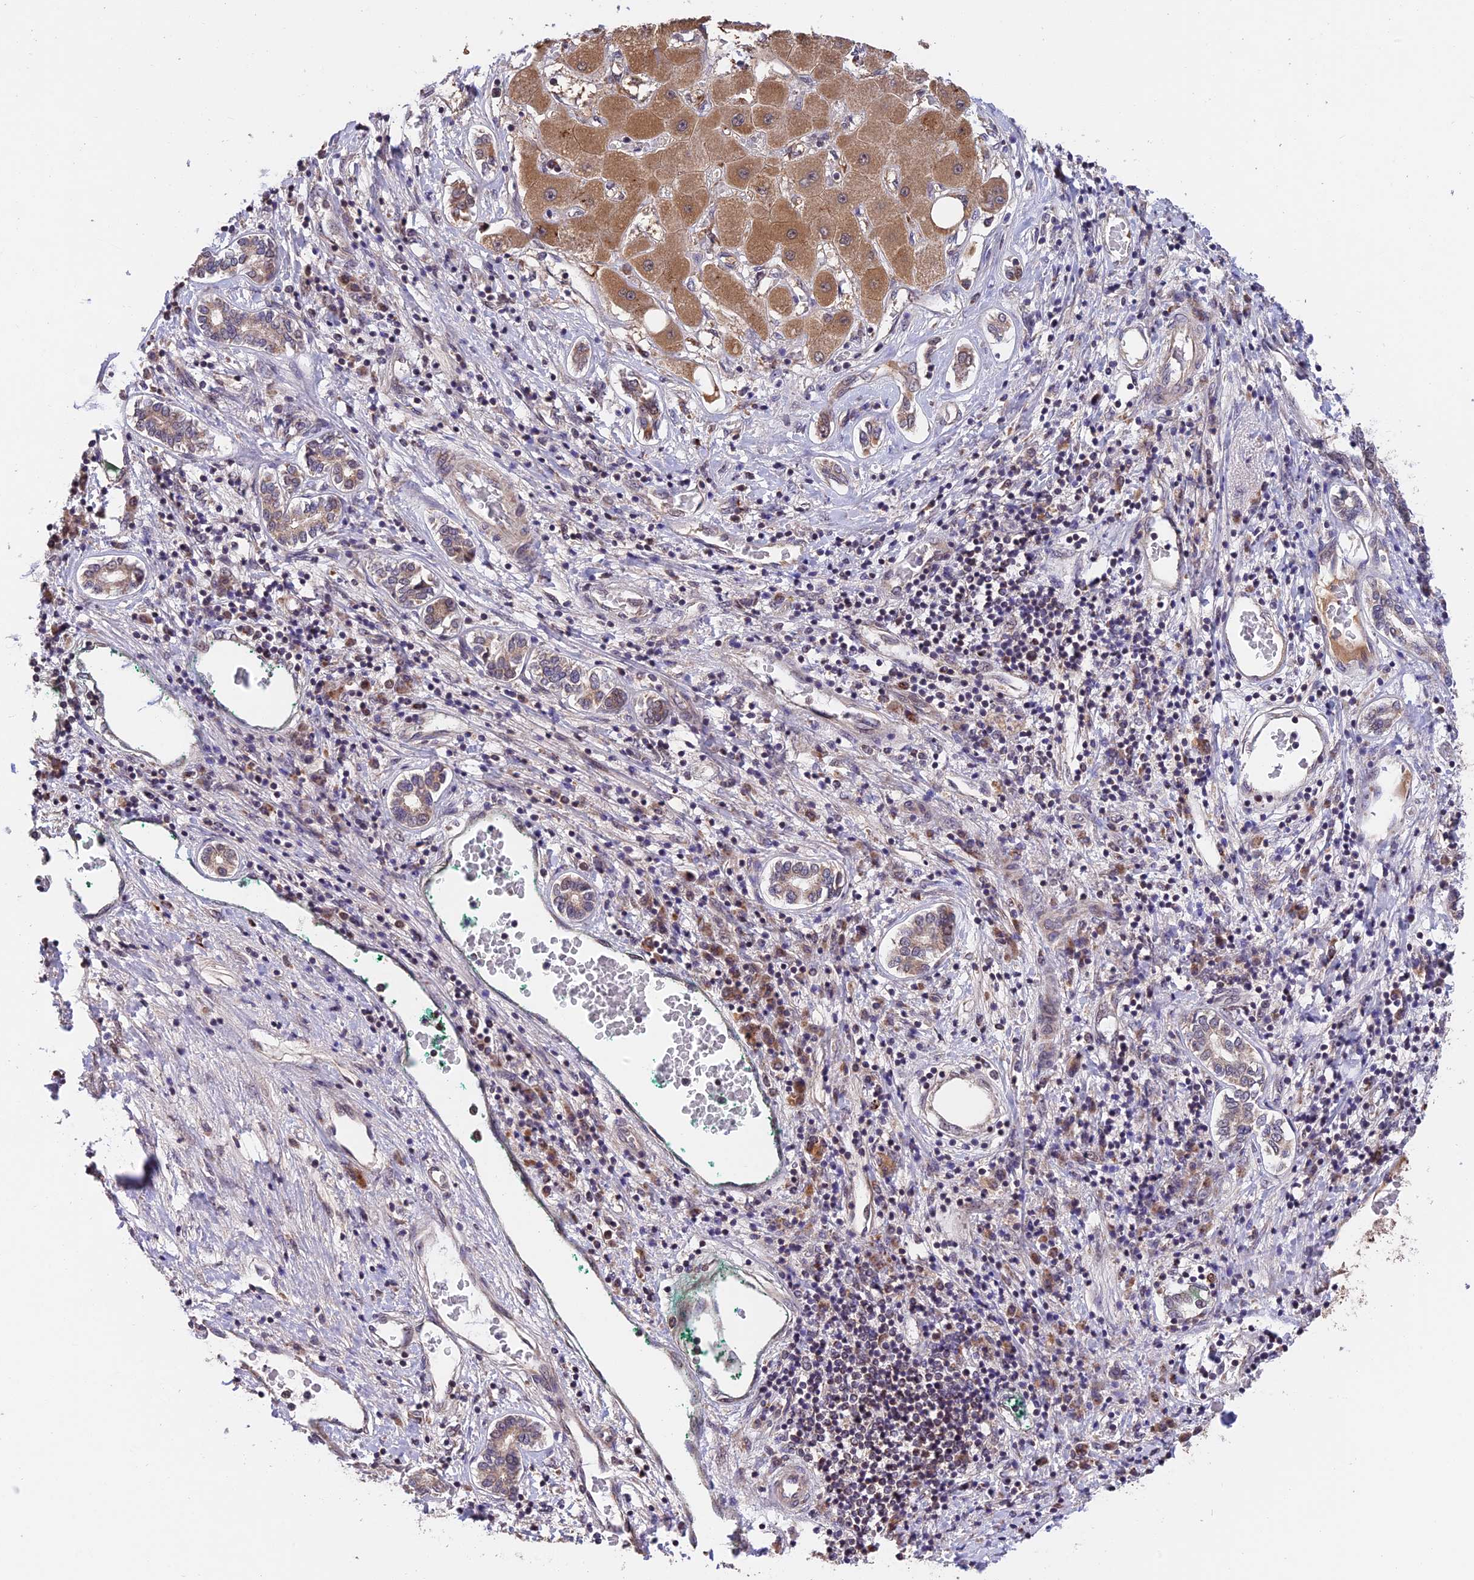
{"staining": {"intensity": "moderate", "quantity": ">75%", "location": "cytoplasmic/membranous"}, "tissue": "liver cancer", "cell_type": "Tumor cells", "image_type": "cancer", "snomed": [{"axis": "morphology", "description": "Carcinoma, Hepatocellular, NOS"}, {"axis": "topography", "description": "Liver"}], "caption": "Liver cancer stained with immunohistochemistry reveals moderate cytoplasmic/membranous staining in about >75% of tumor cells.", "gene": "MNS1", "patient": {"sex": "male", "age": 65}}